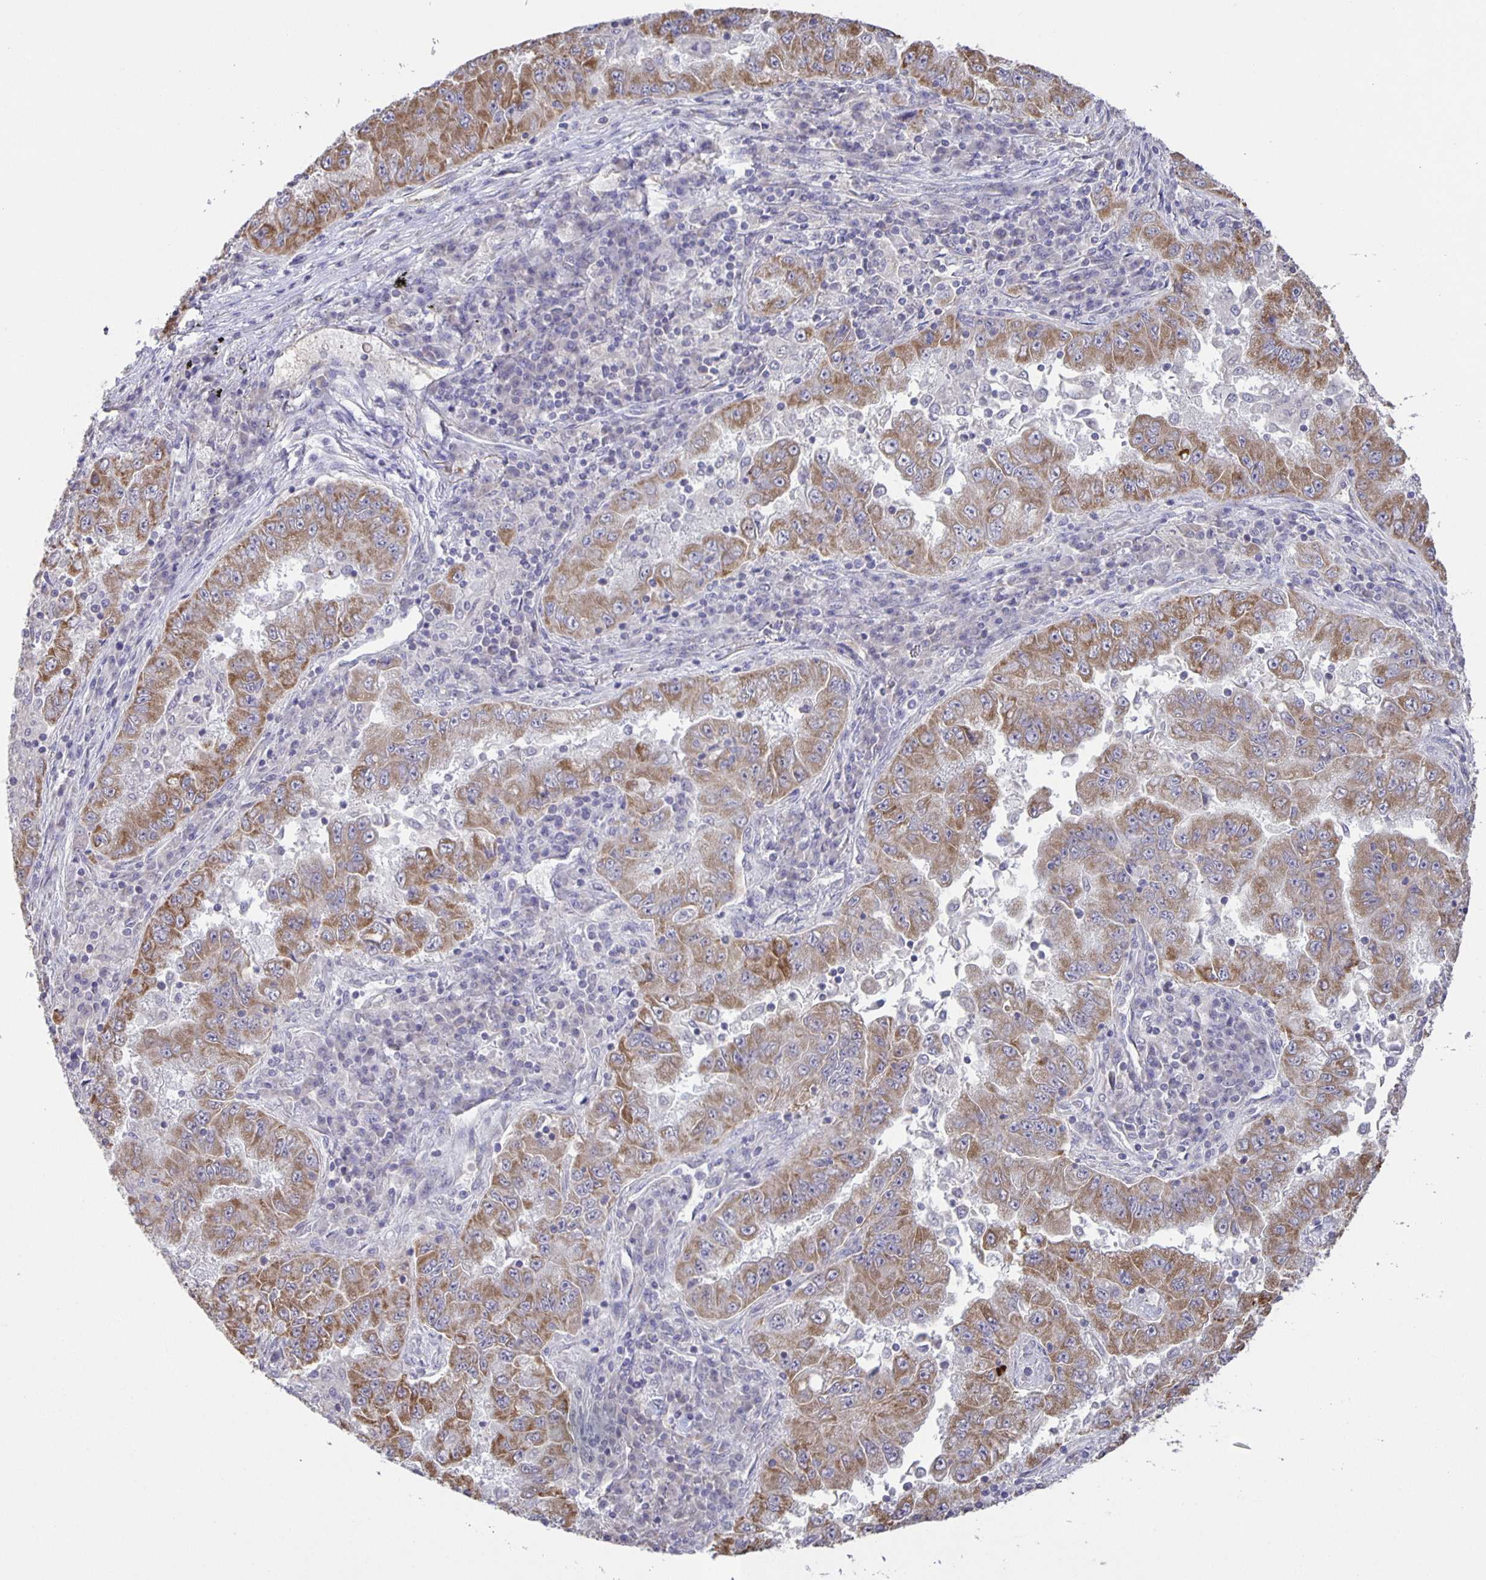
{"staining": {"intensity": "moderate", "quantity": ">75%", "location": "cytoplasmic/membranous"}, "tissue": "lung cancer", "cell_type": "Tumor cells", "image_type": "cancer", "snomed": [{"axis": "morphology", "description": "Adenocarcinoma, NOS"}, {"axis": "morphology", "description": "Adenocarcinoma primary or metastatic"}, {"axis": "topography", "description": "Lung"}], "caption": "IHC (DAB) staining of lung cancer (adenocarcinoma) reveals moderate cytoplasmic/membranous protein staining in approximately >75% of tumor cells. (DAB = brown stain, brightfield microscopy at high magnification).", "gene": "SRCIN1", "patient": {"sex": "male", "age": 74}}